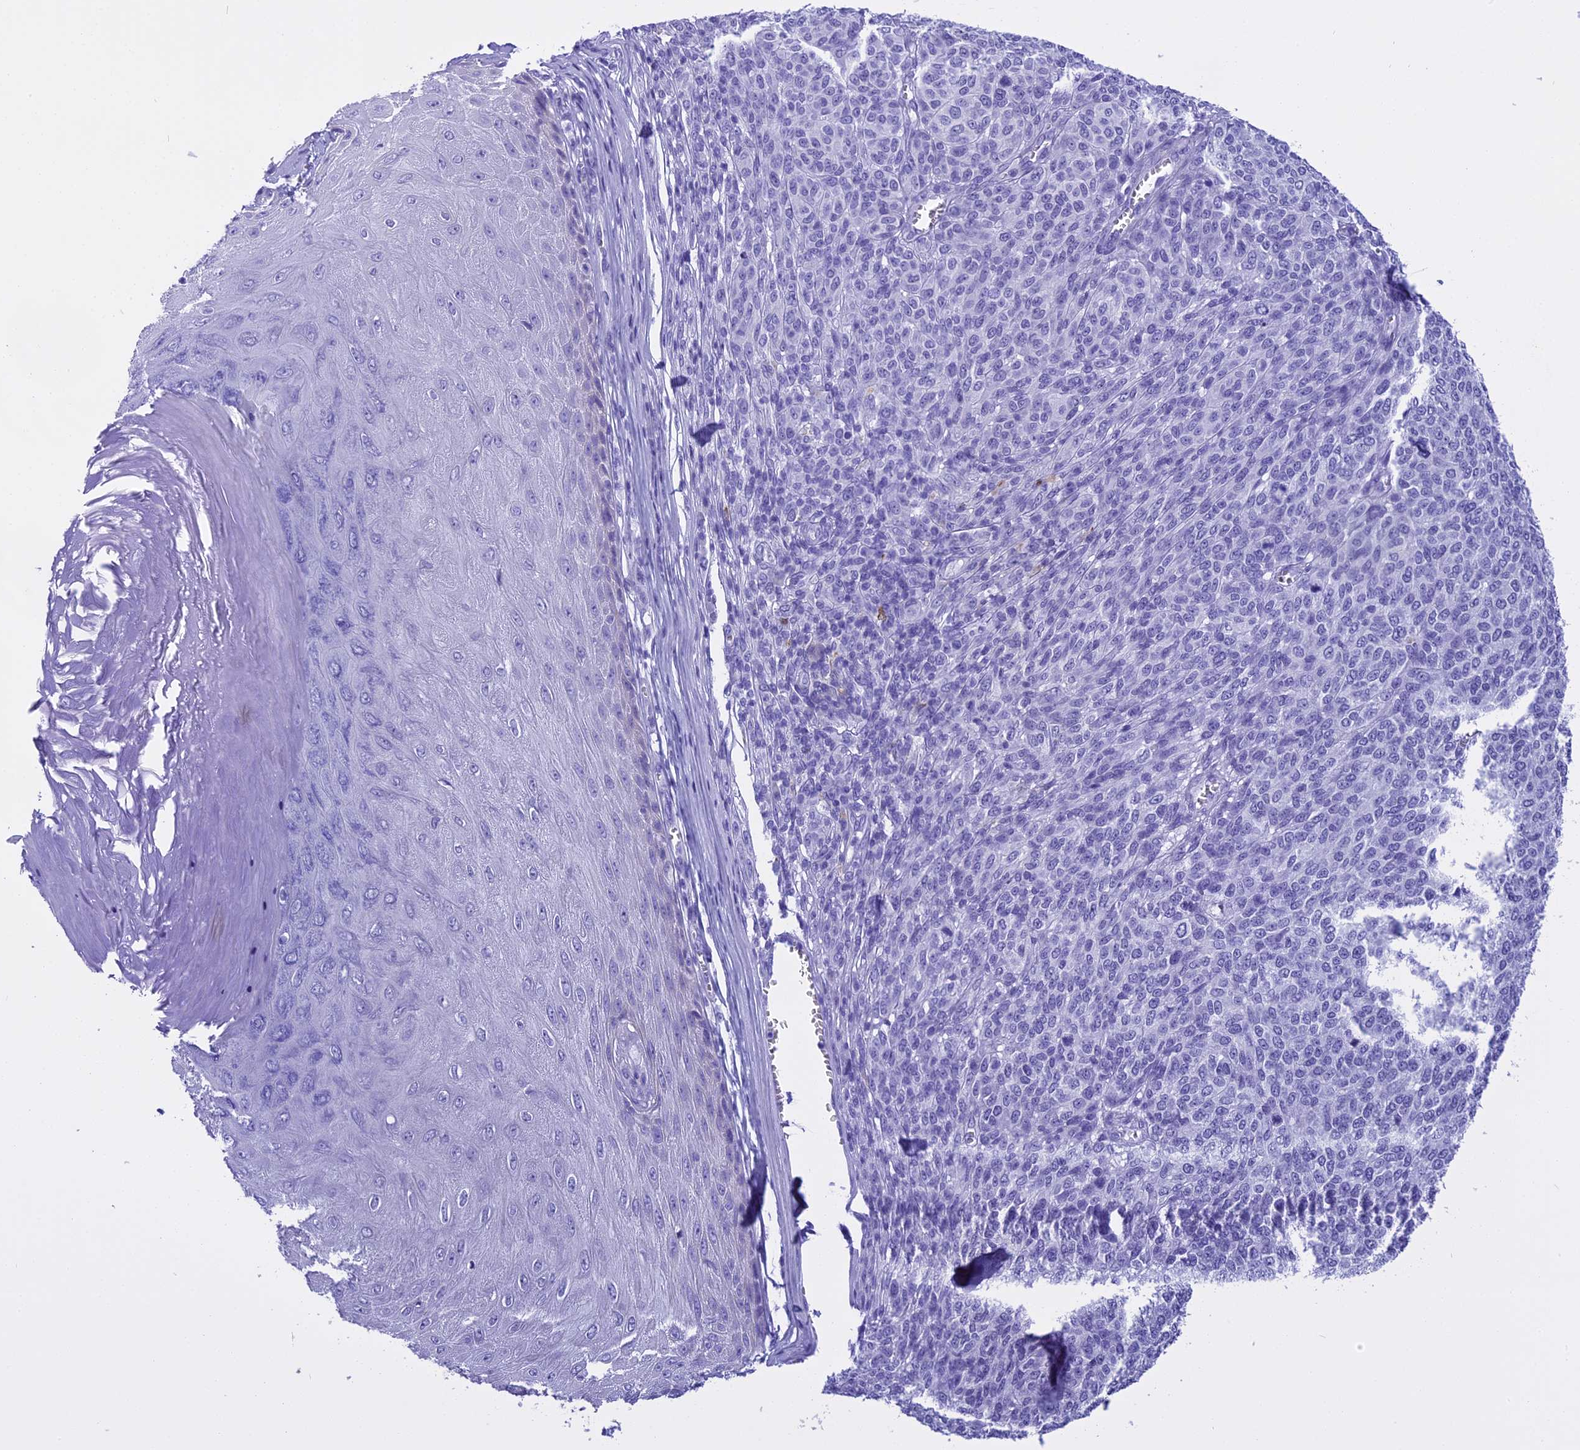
{"staining": {"intensity": "negative", "quantity": "none", "location": "none"}, "tissue": "melanoma", "cell_type": "Tumor cells", "image_type": "cancer", "snomed": [{"axis": "morphology", "description": "Malignant melanoma, NOS"}, {"axis": "topography", "description": "Skin"}], "caption": "A histopathology image of malignant melanoma stained for a protein shows no brown staining in tumor cells.", "gene": "KCTD14", "patient": {"sex": "male", "age": 49}}